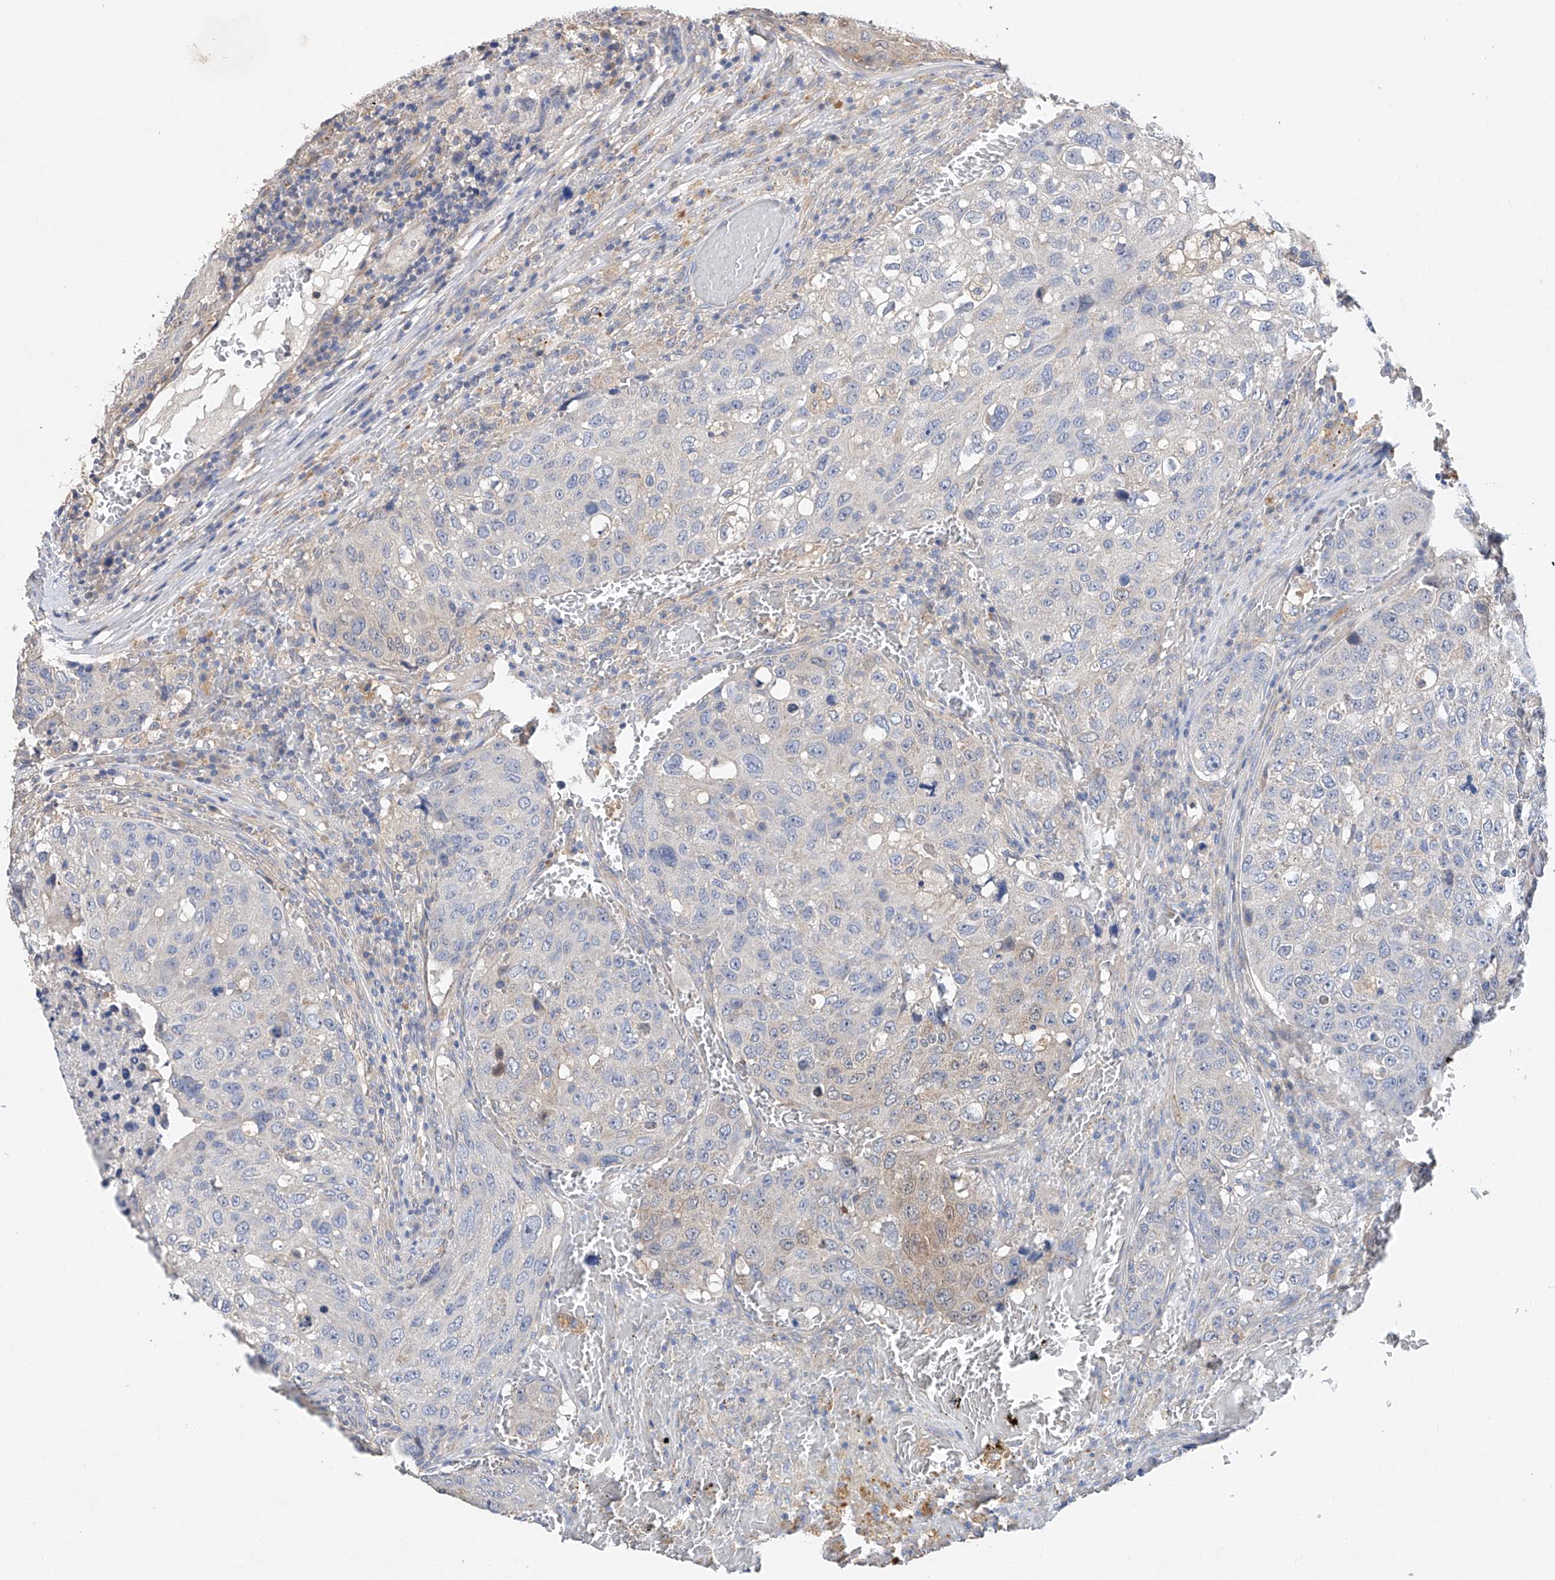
{"staining": {"intensity": "weak", "quantity": "<25%", "location": "cytoplasmic/membranous"}, "tissue": "urothelial cancer", "cell_type": "Tumor cells", "image_type": "cancer", "snomed": [{"axis": "morphology", "description": "Urothelial carcinoma, High grade"}, {"axis": "topography", "description": "Lymph node"}, {"axis": "topography", "description": "Urinary bladder"}], "caption": "High magnification brightfield microscopy of high-grade urothelial carcinoma stained with DAB (3,3'-diaminobenzidine) (brown) and counterstained with hematoxylin (blue): tumor cells show no significant staining. (DAB (3,3'-diaminobenzidine) immunohistochemistry with hematoxylin counter stain).", "gene": "AMD1", "patient": {"sex": "male", "age": 51}}